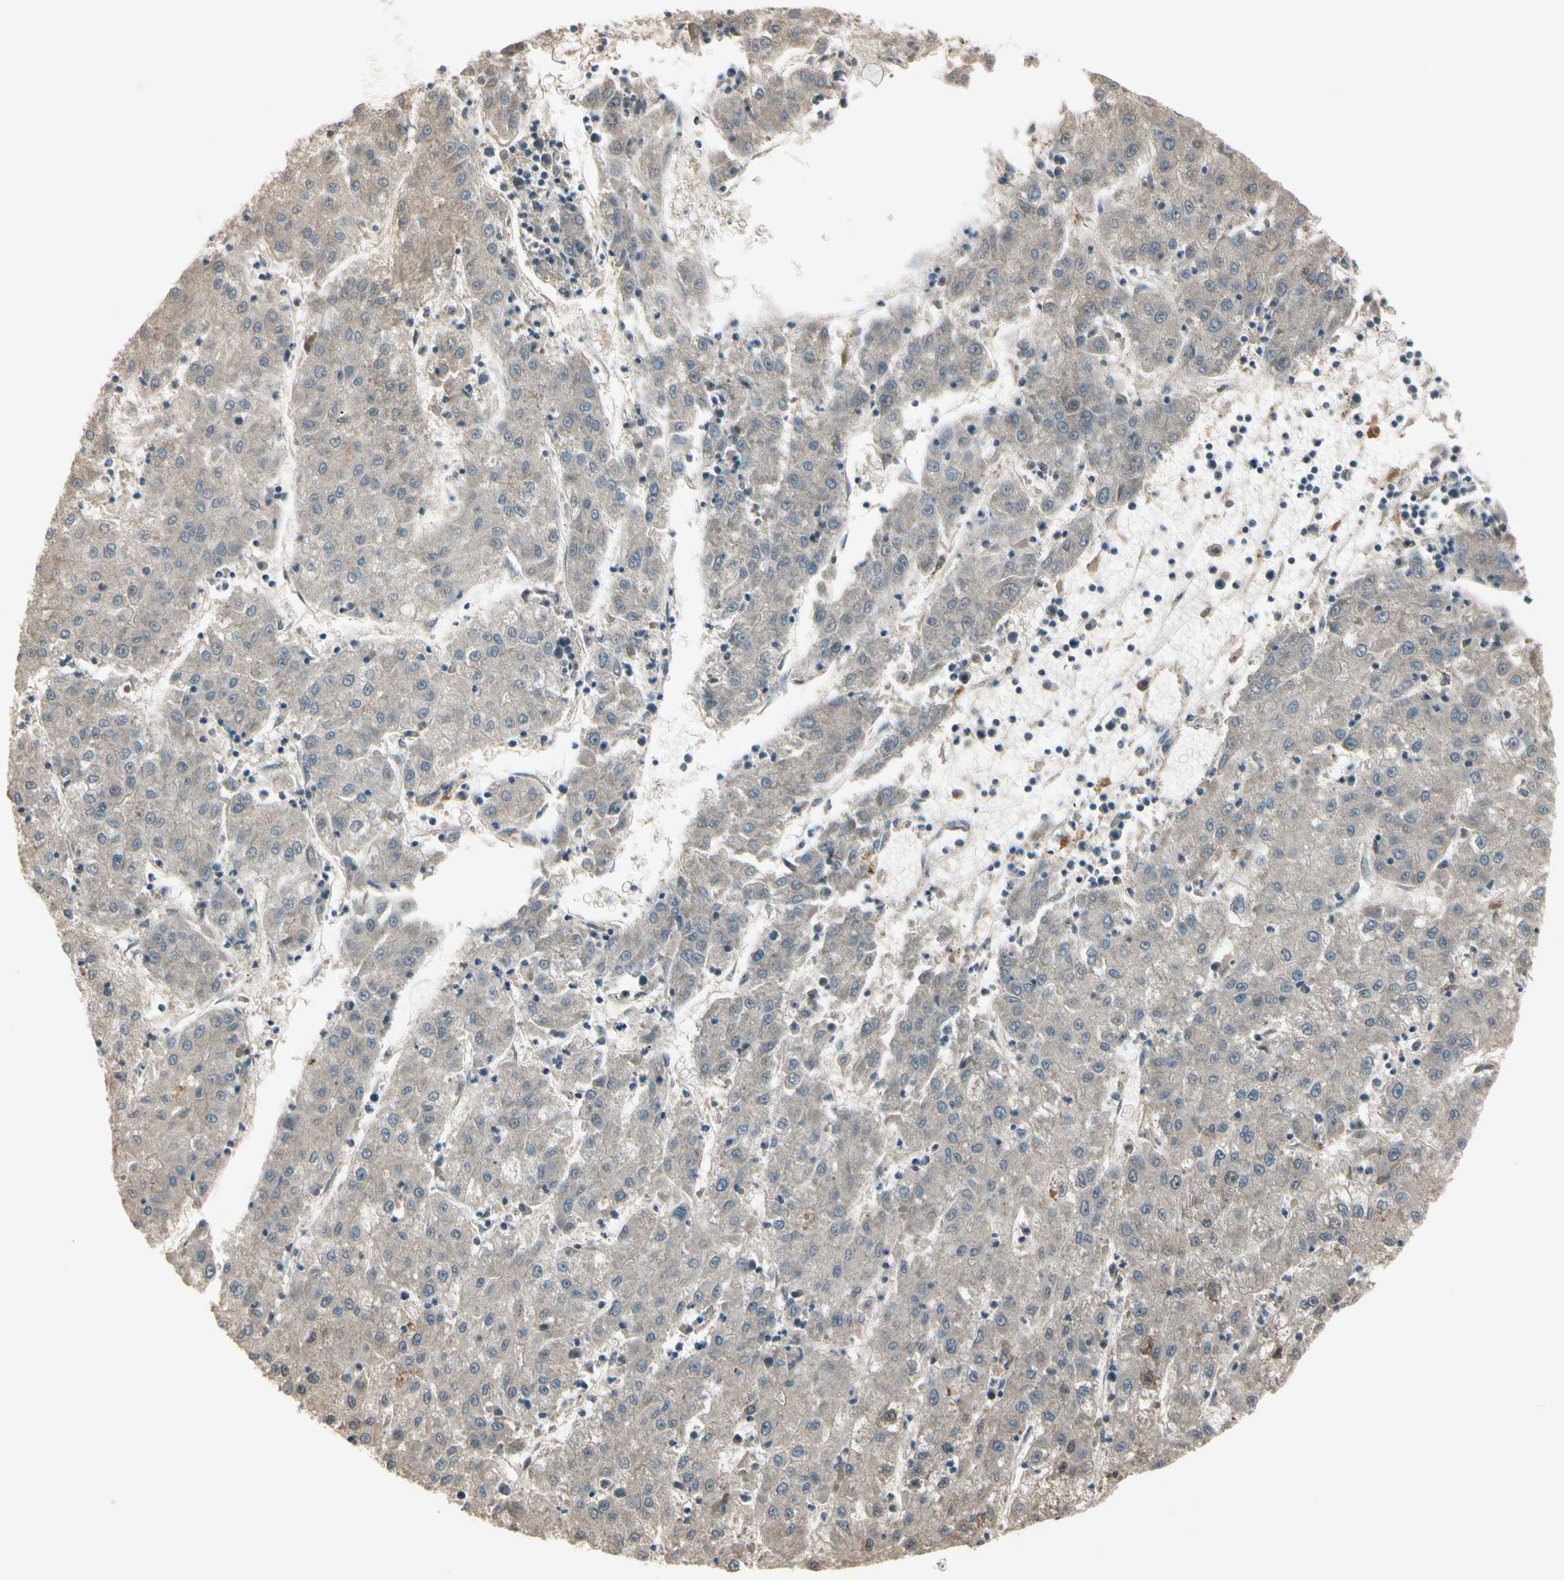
{"staining": {"intensity": "moderate", "quantity": "<25%", "location": "cytoplasmic/membranous"}, "tissue": "liver cancer", "cell_type": "Tumor cells", "image_type": "cancer", "snomed": [{"axis": "morphology", "description": "Carcinoma, Hepatocellular, NOS"}, {"axis": "topography", "description": "Liver"}], "caption": "Tumor cells reveal low levels of moderate cytoplasmic/membranous expression in approximately <25% of cells in hepatocellular carcinoma (liver). (DAB (3,3'-diaminobenzidine) IHC, brown staining for protein, blue staining for nuclei).", "gene": "FHDC1", "patient": {"sex": "male", "age": 72}}